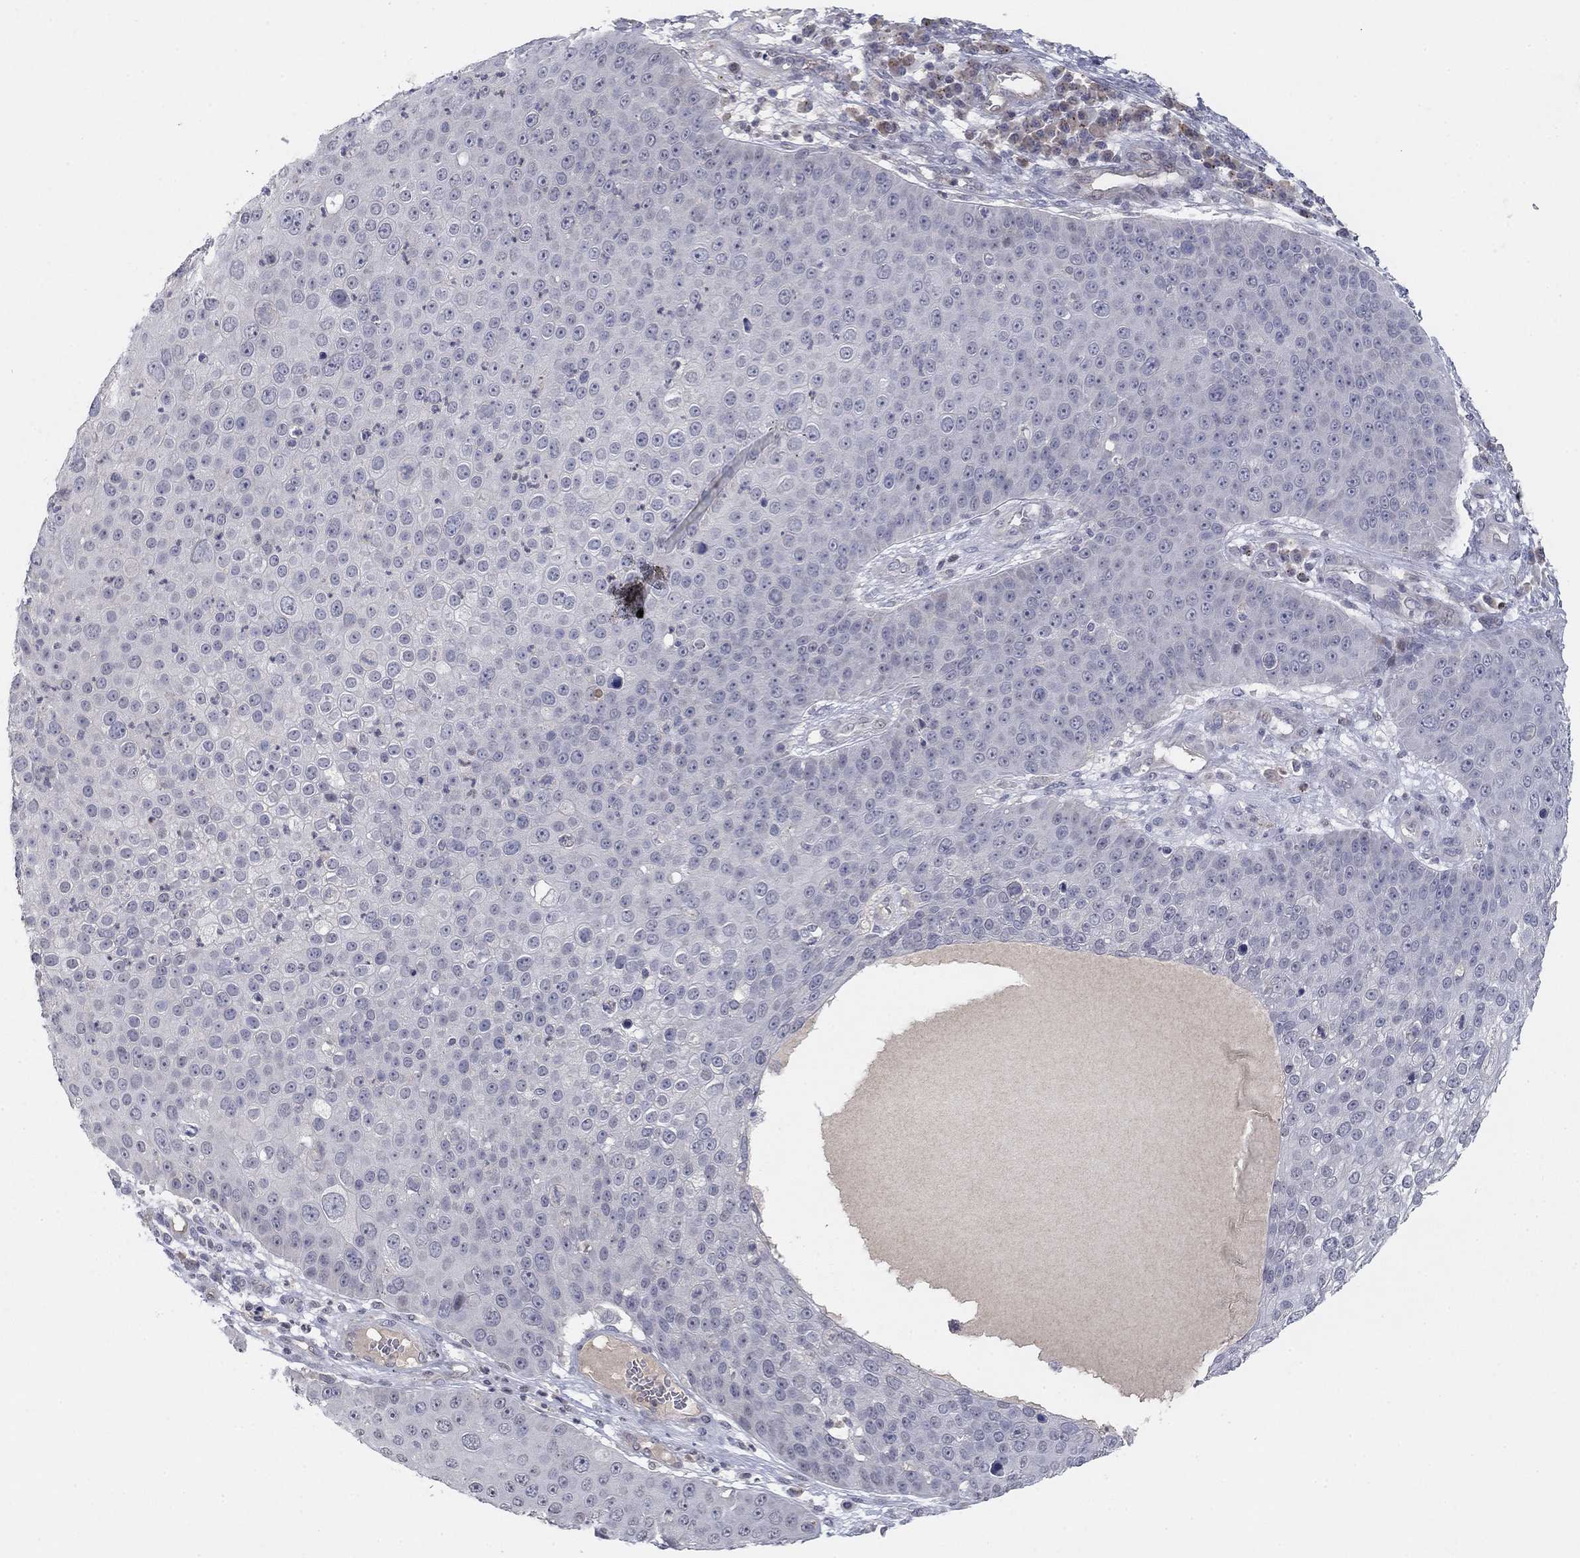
{"staining": {"intensity": "negative", "quantity": "none", "location": "none"}, "tissue": "skin cancer", "cell_type": "Tumor cells", "image_type": "cancer", "snomed": [{"axis": "morphology", "description": "Squamous cell carcinoma, NOS"}, {"axis": "topography", "description": "Skin"}], "caption": "Skin squamous cell carcinoma was stained to show a protein in brown. There is no significant positivity in tumor cells.", "gene": "AMN1", "patient": {"sex": "male", "age": 71}}